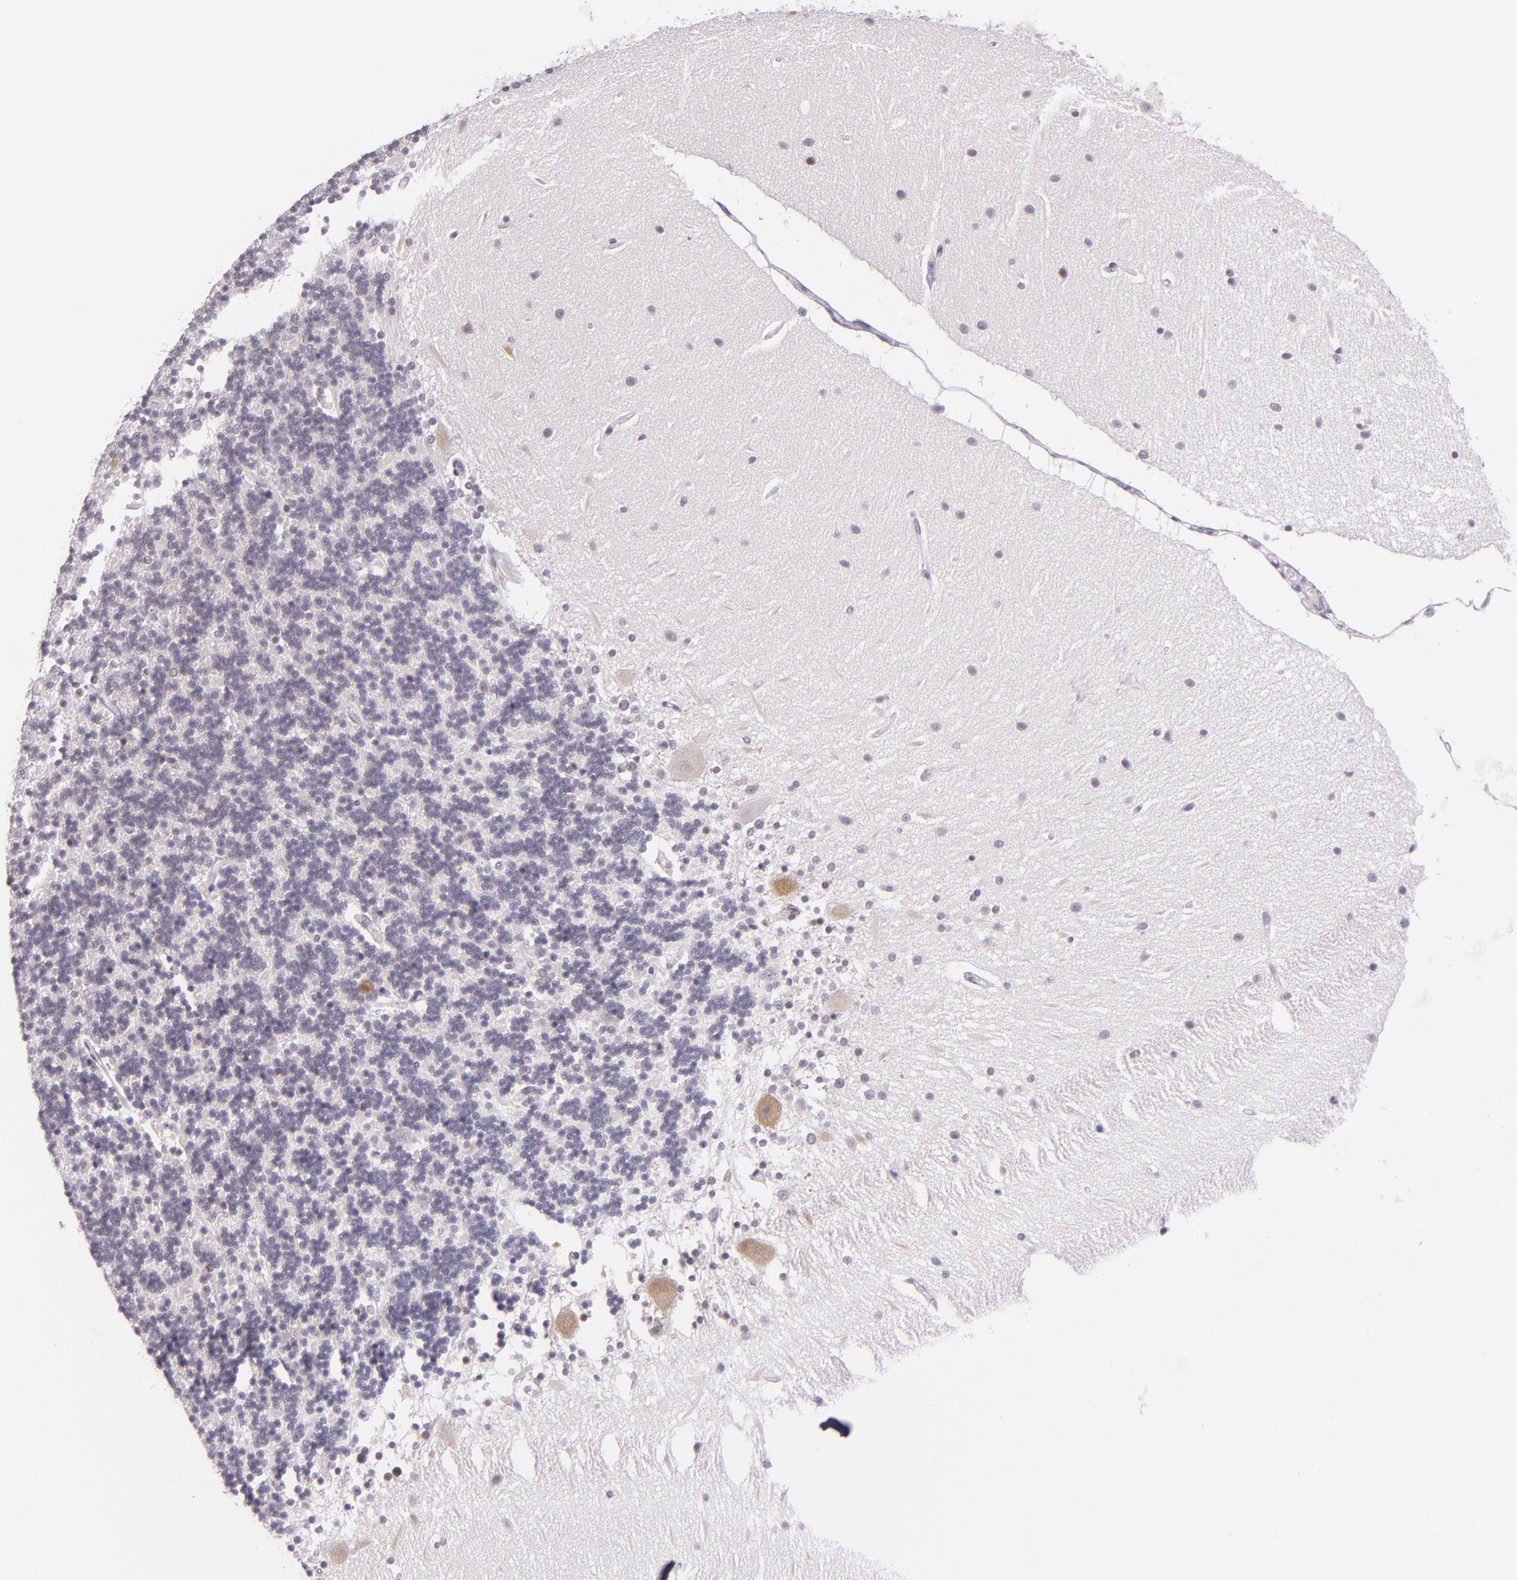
{"staining": {"intensity": "negative", "quantity": "none", "location": "none"}, "tissue": "cerebellum", "cell_type": "Cells in granular layer", "image_type": "normal", "snomed": [{"axis": "morphology", "description": "Normal tissue, NOS"}, {"axis": "topography", "description": "Cerebellum"}], "caption": "Immunohistochemical staining of benign human cerebellum demonstrates no significant expression in cells in granular layer. (DAB (3,3'-diaminobenzidine) IHC visualized using brightfield microscopy, high magnification).", "gene": "HSP90AA1", "patient": {"sex": "female", "age": 54}}